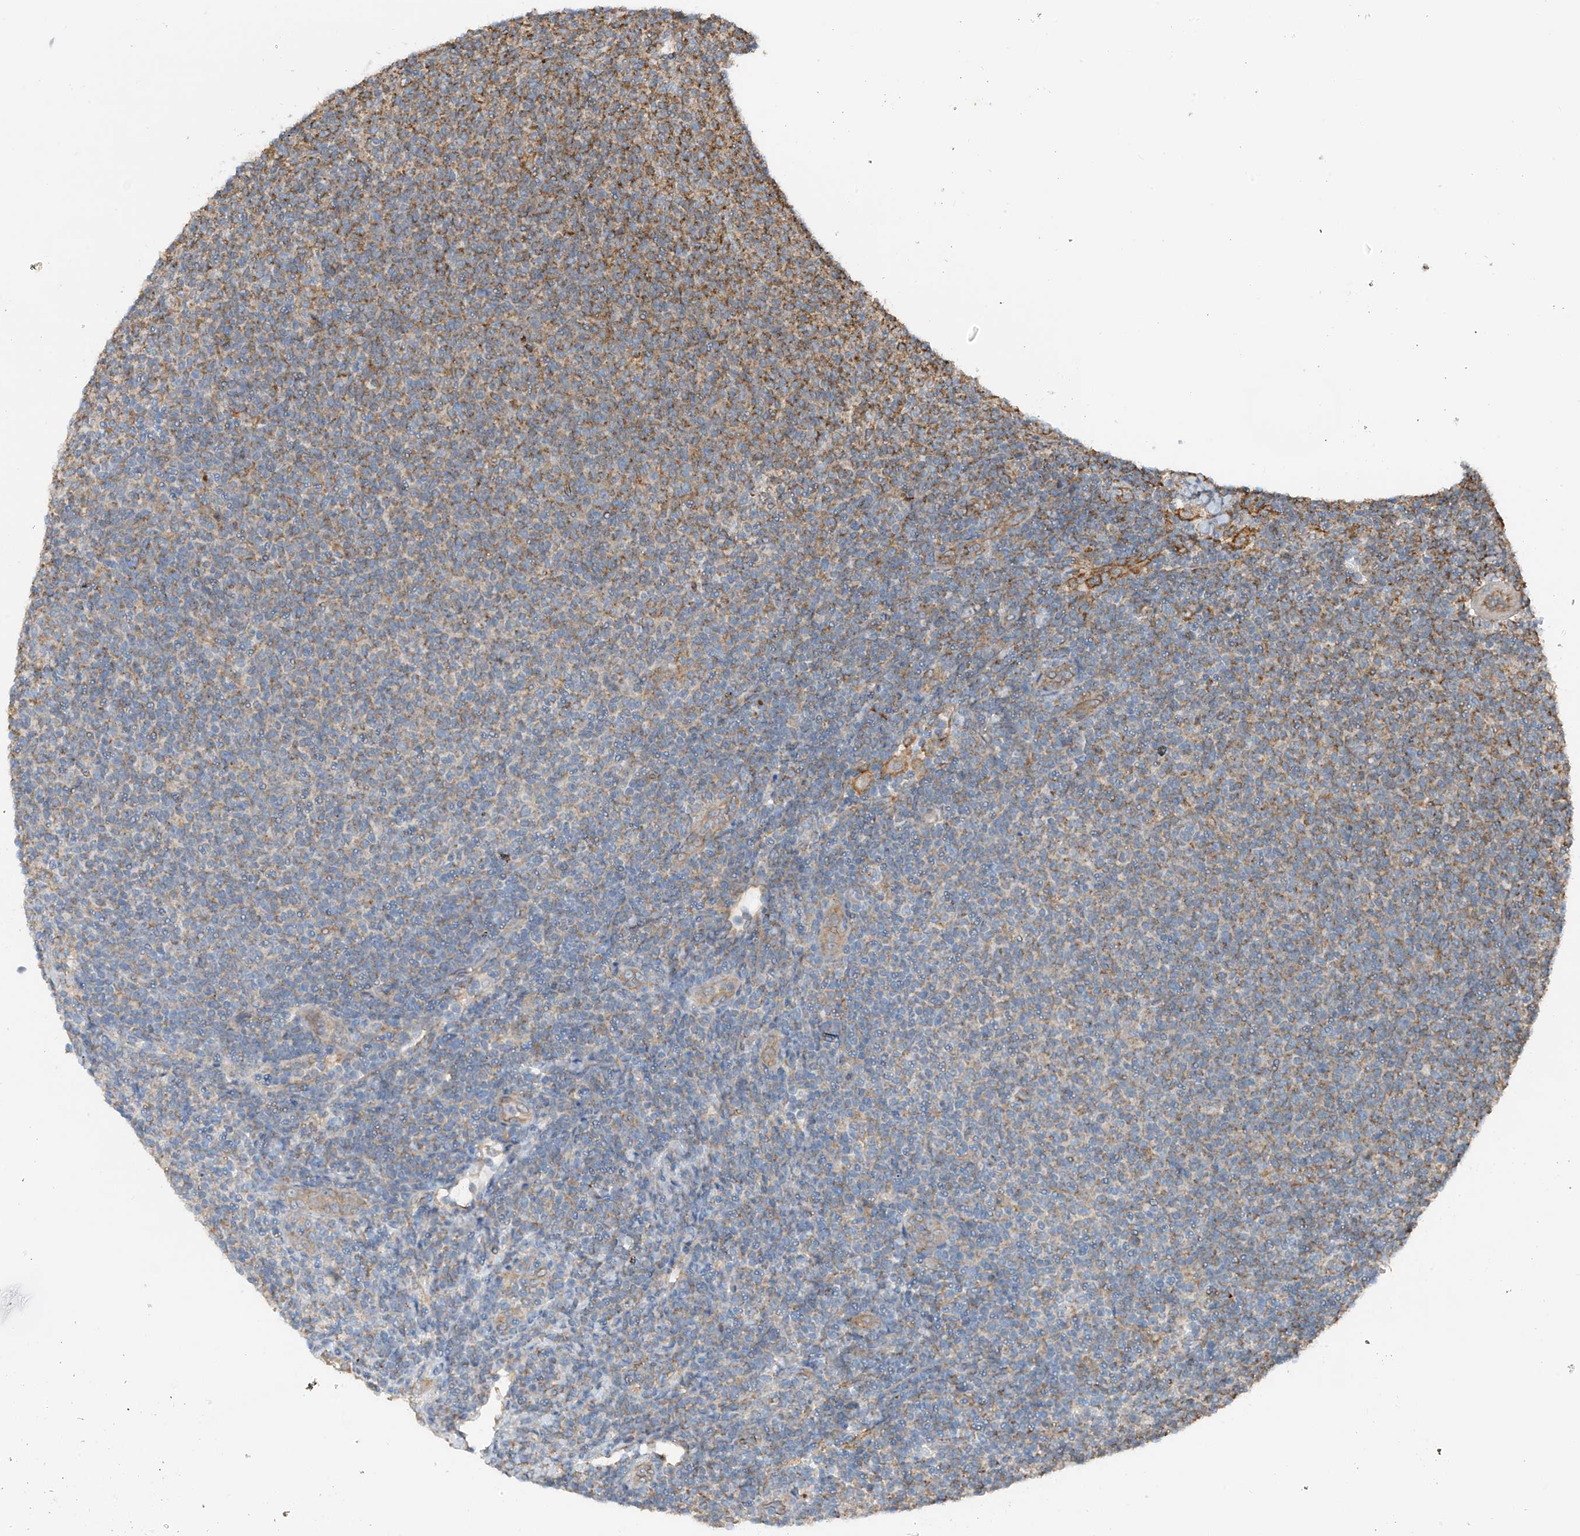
{"staining": {"intensity": "moderate", "quantity": "<25%", "location": "cytoplasmic/membranous"}, "tissue": "lymphoma", "cell_type": "Tumor cells", "image_type": "cancer", "snomed": [{"axis": "morphology", "description": "Malignant lymphoma, non-Hodgkin's type, Low grade"}, {"axis": "topography", "description": "Lymph node"}], "caption": "Immunohistochemistry photomicrograph of lymphoma stained for a protein (brown), which shows low levels of moderate cytoplasmic/membranous positivity in about <25% of tumor cells.", "gene": "ZNF189", "patient": {"sex": "male", "age": 66}}